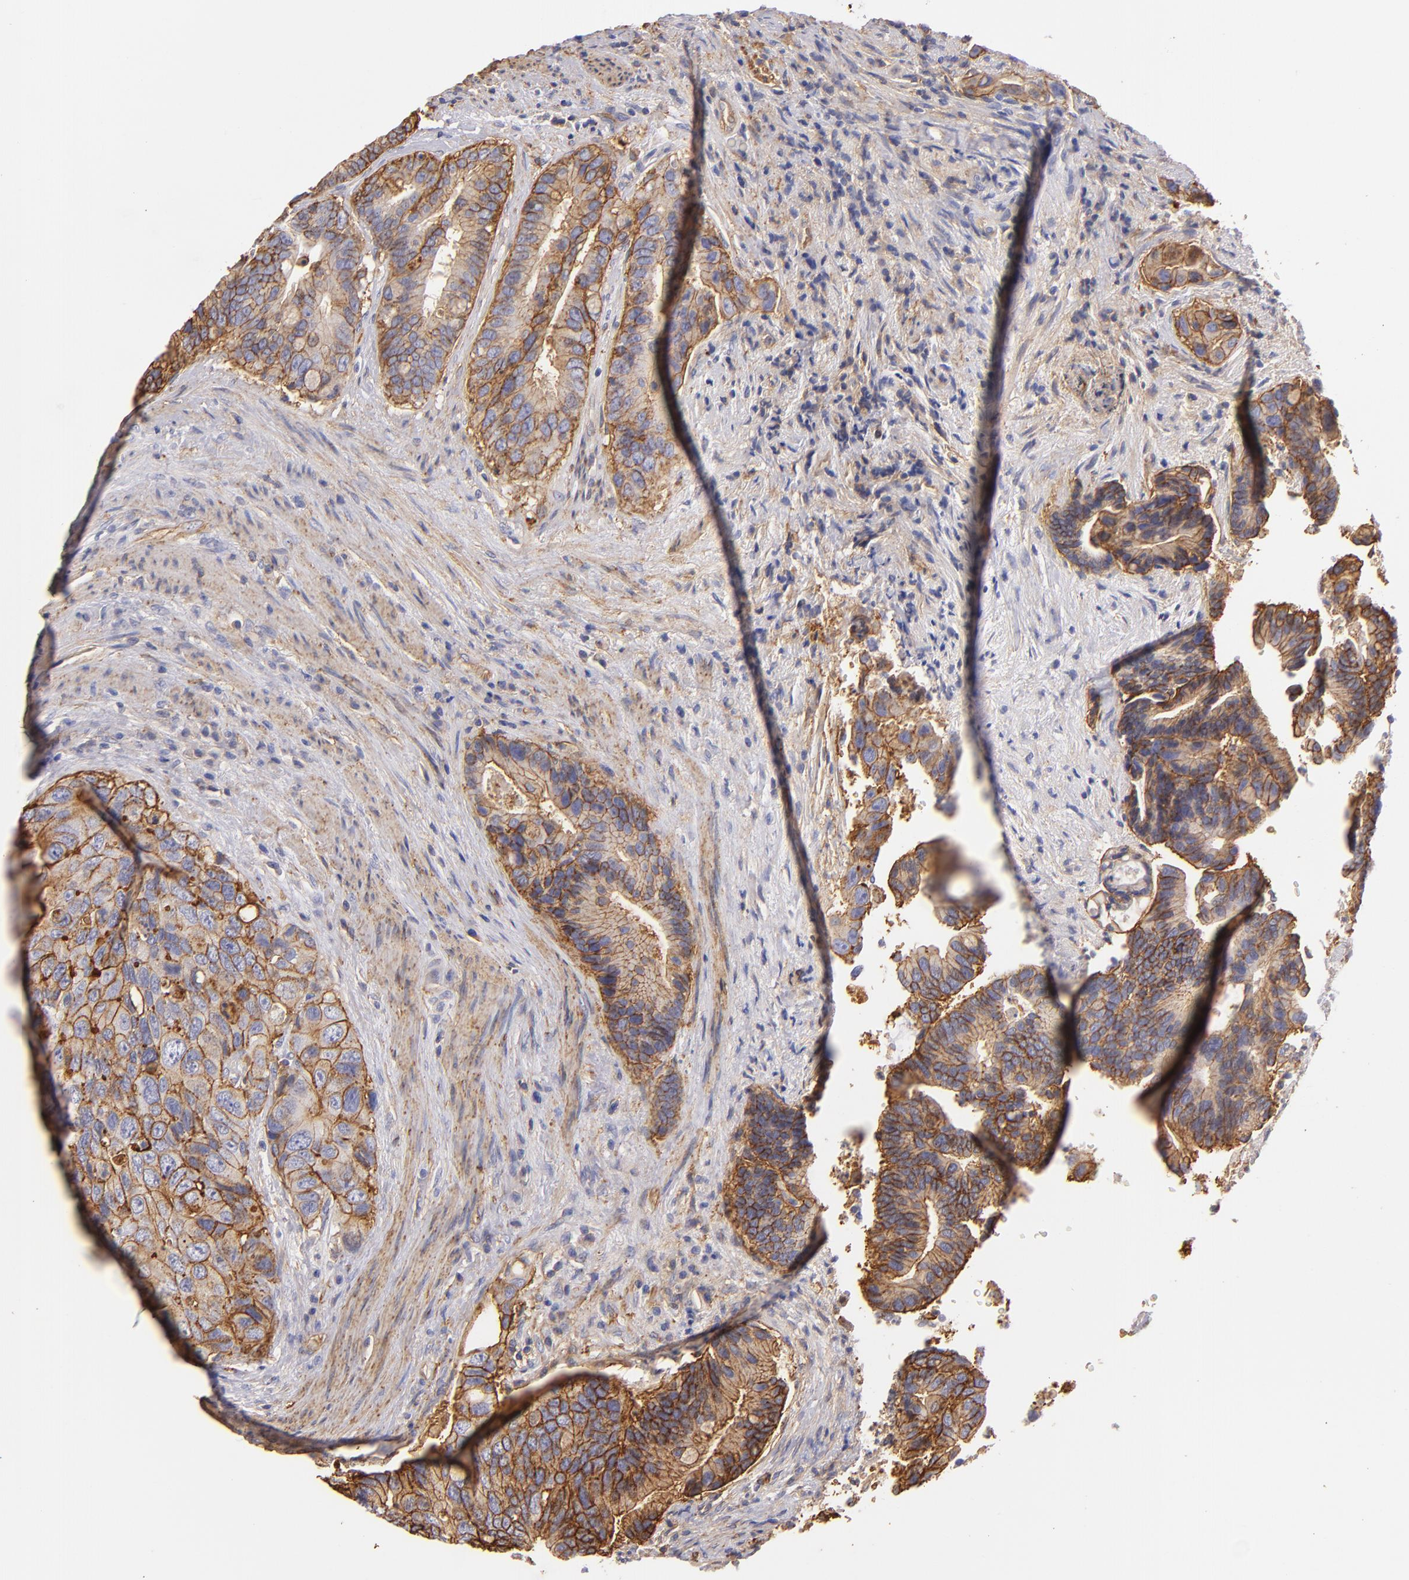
{"staining": {"intensity": "moderate", "quantity": ">75%", "location": "cytoplasmic/membranous"}, "tissue": "colorectal cancer", "cell_type": "Tumor cells", "image_type": "cancer", "snomed": [{"axis": "morphology", "description": "Adenocarcinoma, NOS"}, {"axis": "topography", "description": "Rectum"}], "caption": "DAB (3,3'-diaminobenzidine) immunohistochemical staining of human colorectal cancer demonstrates moderate cytoplasmic/membranous protein expression in approximately >75% of tumor cells.", "gene": "CD151", "patient": {"sex": "female", "age": 67}}